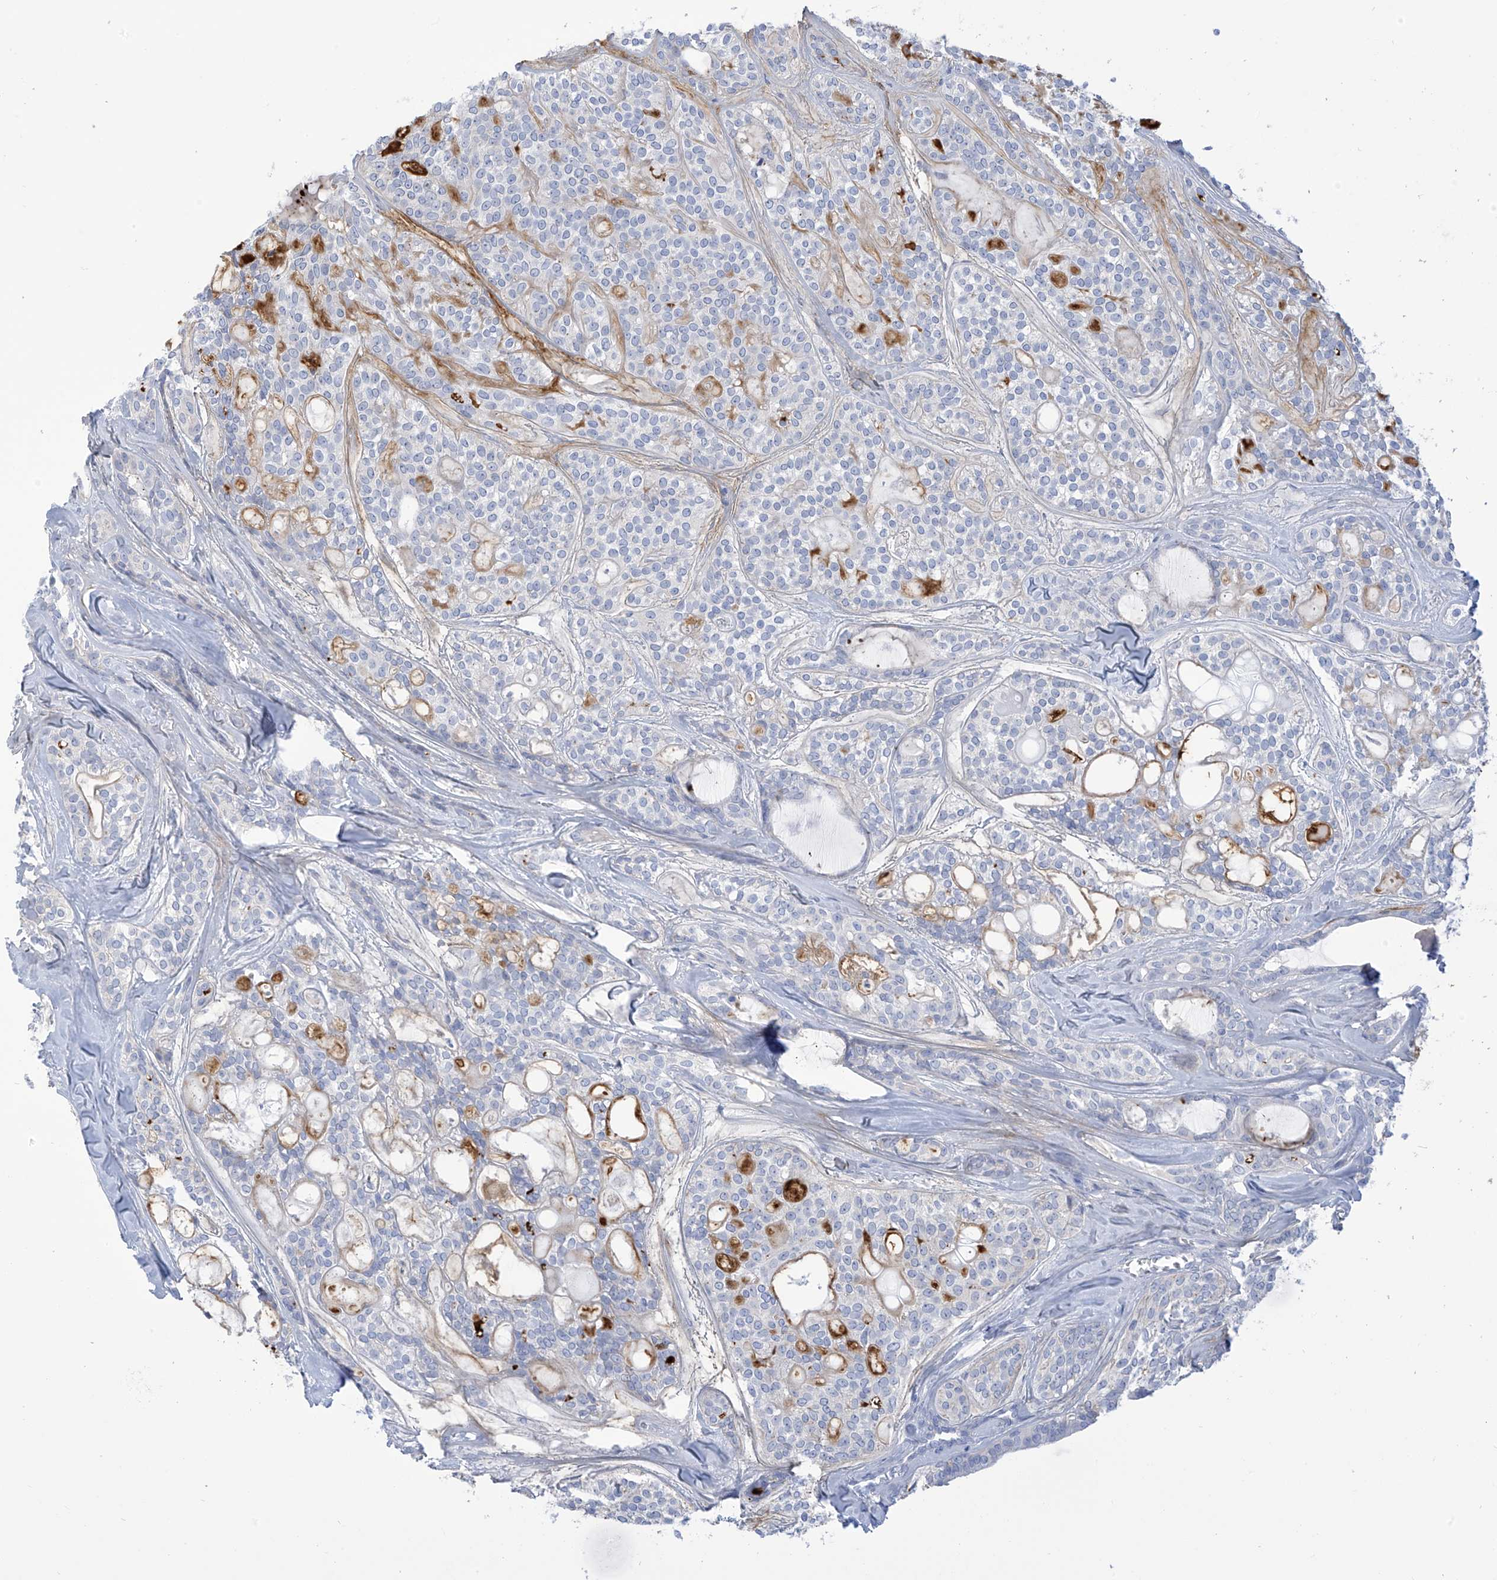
{"staining": {"intensity": "negative", "quantity": "none", "location": "none"}, "tissue": "head and neck cancer", "cell_type": "Tumor cells", "image_type": "cancer", "snomed": [{"axis": "morphology", "description": "Adenocarcinoma, NOS"}, {"axis": "topography", "description": "Head-Neck"}], "caption": "IHC image of neoplastic tissue: human head and neck cancer (adenocarcinoma) stained with DAB demonstrates no significant protein staining in tumor cells. (DAB immunohistochemistry (IHC) with hematoxylin counter stain).", "gene": "FABP2", "patient": {"sex": "male", "age": 66}}